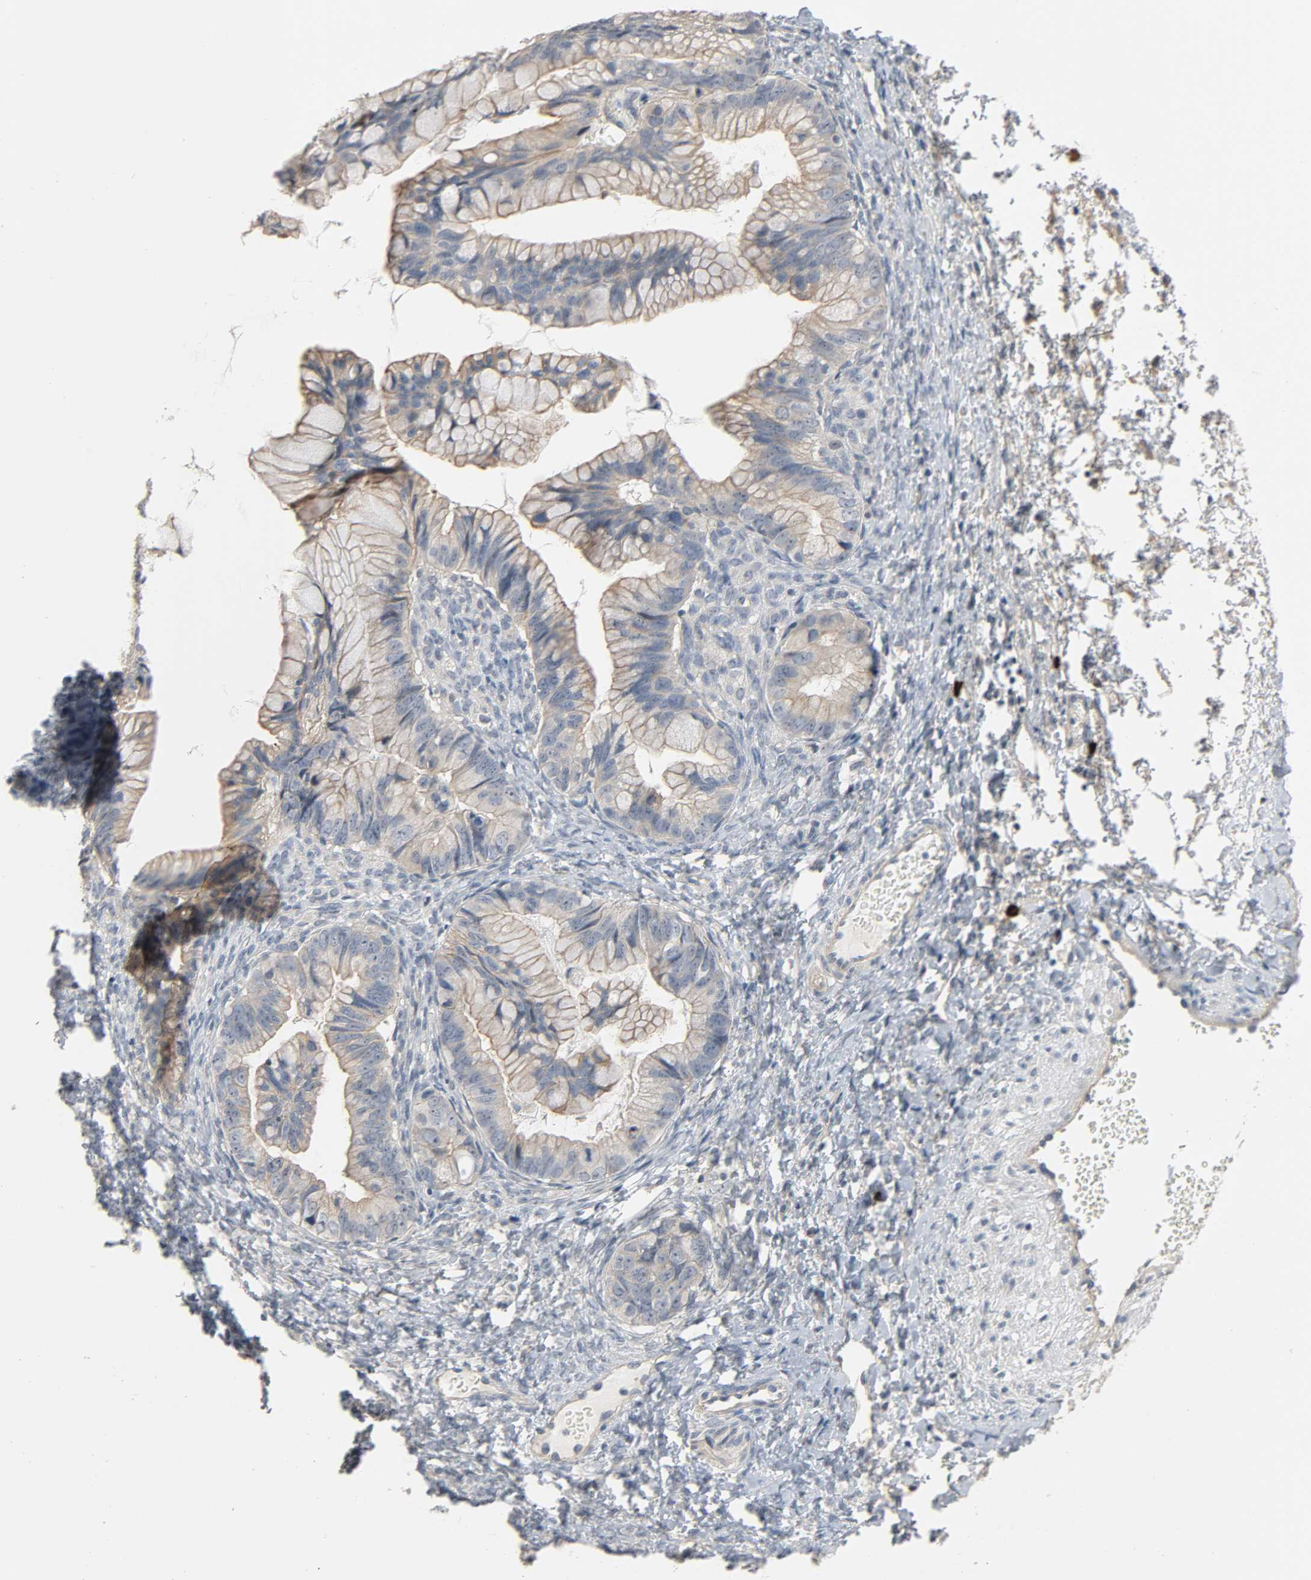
{"staining": {"intensity": "weak", "quantity": ">75%", "location": "cytoplasmic/membranous"}, "tissue": "ovarian cancer", "cell_type": "Tumor cells", "image_type": "cancer", "snomed": [{"axis": "morphology", "description": "Cystadenocarcinoma, mucinous, NOS"}, {"axis": "topography", "description": "Ovary"}], "caption": "Immunohistochemistry (IHC) (DAB (3,3'-diaminobenzidine)) staining of ovarian cancer displays weak cytoplasmic/membranous protein expression in approximately >75% of tumor cells.", "gene": "LIMCH1", "patient": {"sex": "female", "age": 36}}